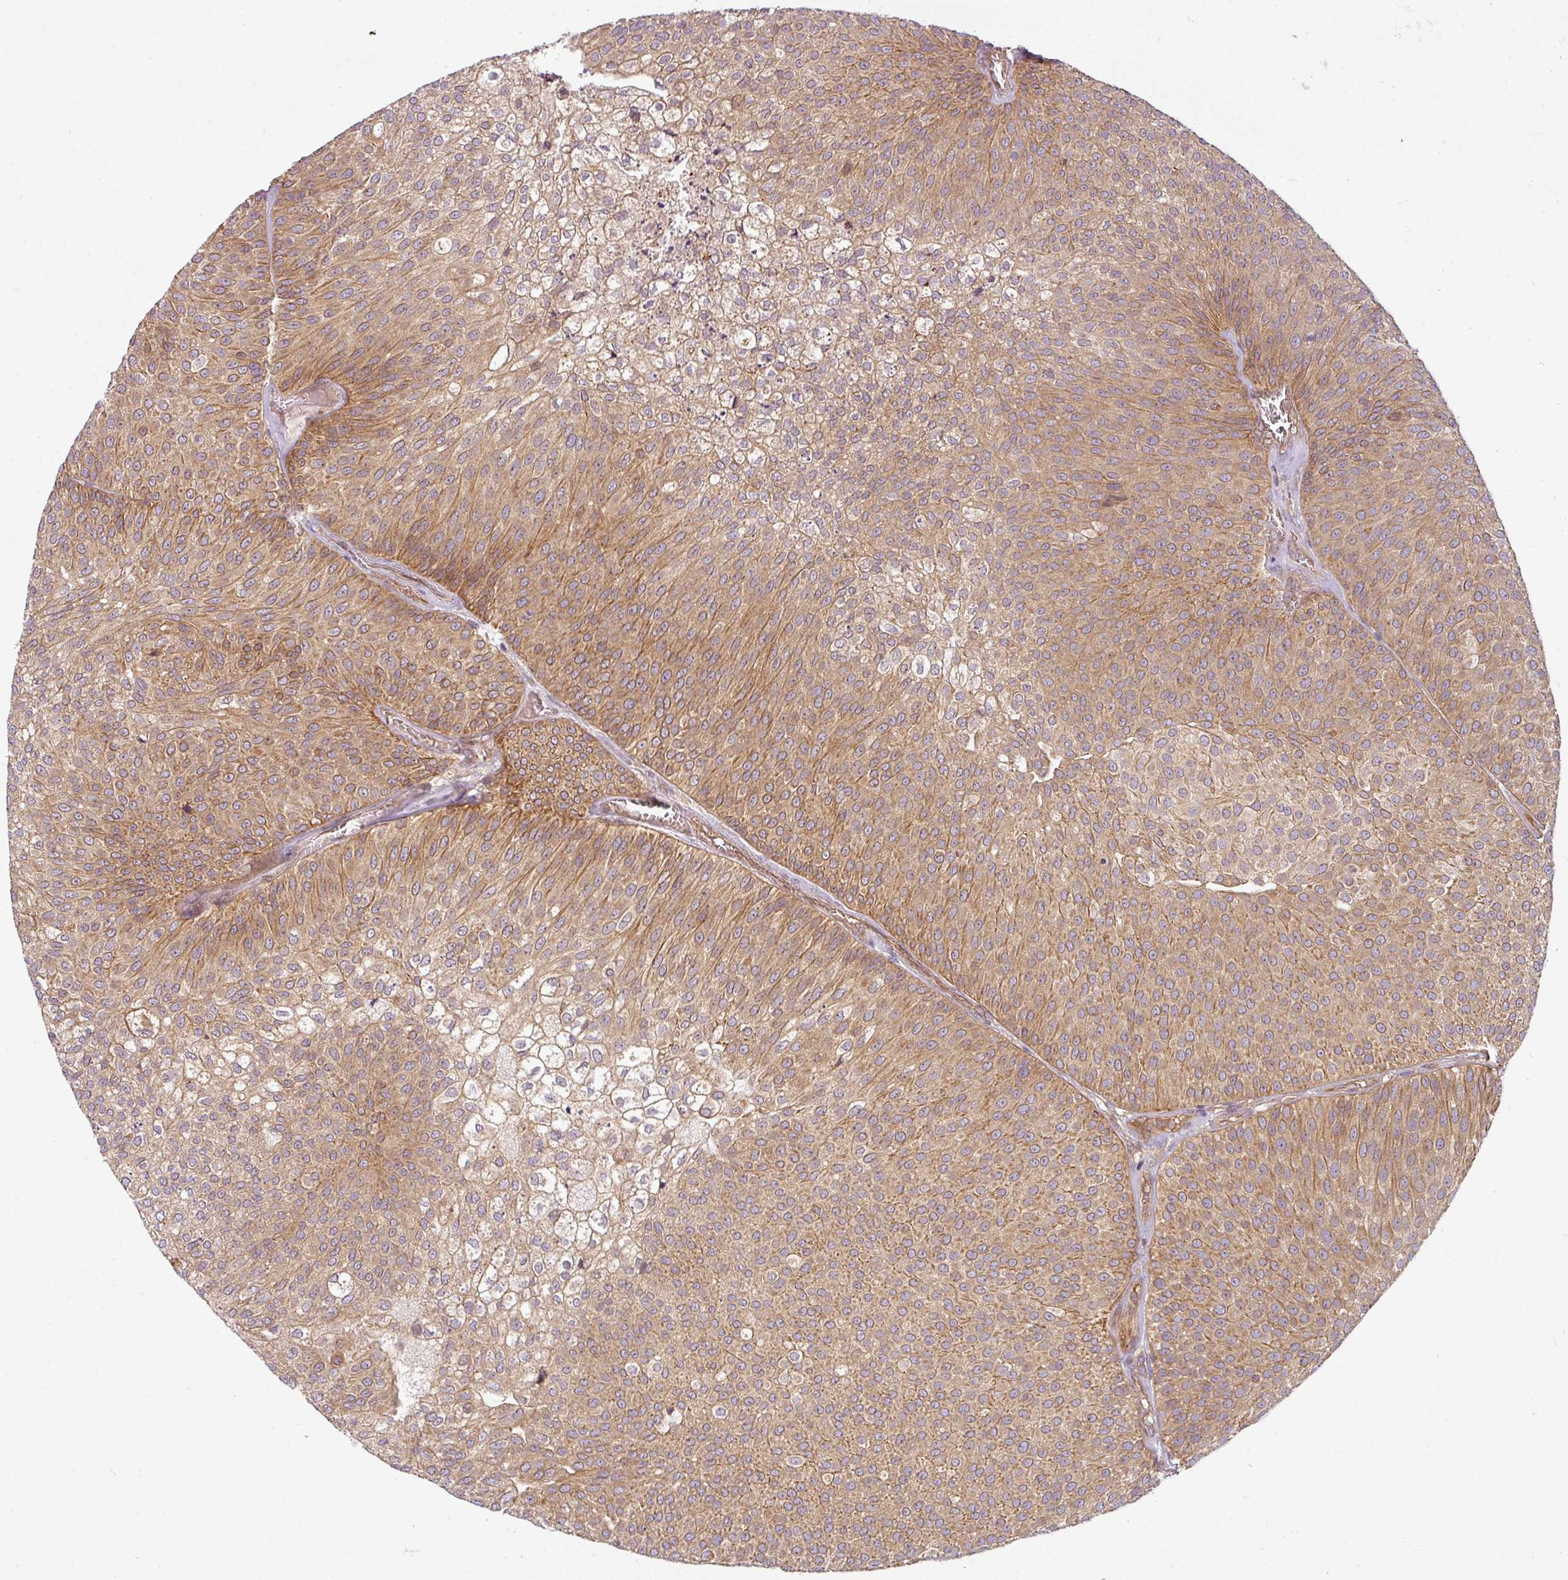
{"staining": {"intensity": "strong", "quantity": ">75%", "location": "cytoplasmic/membranous"}, "tissue": "urothelial cancer", "cell_type": "Tumor cells", "image_type": "cancer", "snomed": [{"axis": "morphology", "description": "Urothelial carcinoma, Low grade"}, {"axis": "topography", "description": "Urinary bladder"}], "caption": "Immunohistochemistry of human low-grade urothelial carcinoma shows high levels of strong cytoplasmic/membranous expression in about >75% of tumor cells. The protein of interest is stained brown, and the nuclei are stained in blue (DAB (3,3'-diaminobenzidine) IHC with brightfield microscopy, high magnification).", "gene": "RNF31", "patient": {"sex": "female", "age": 79}}